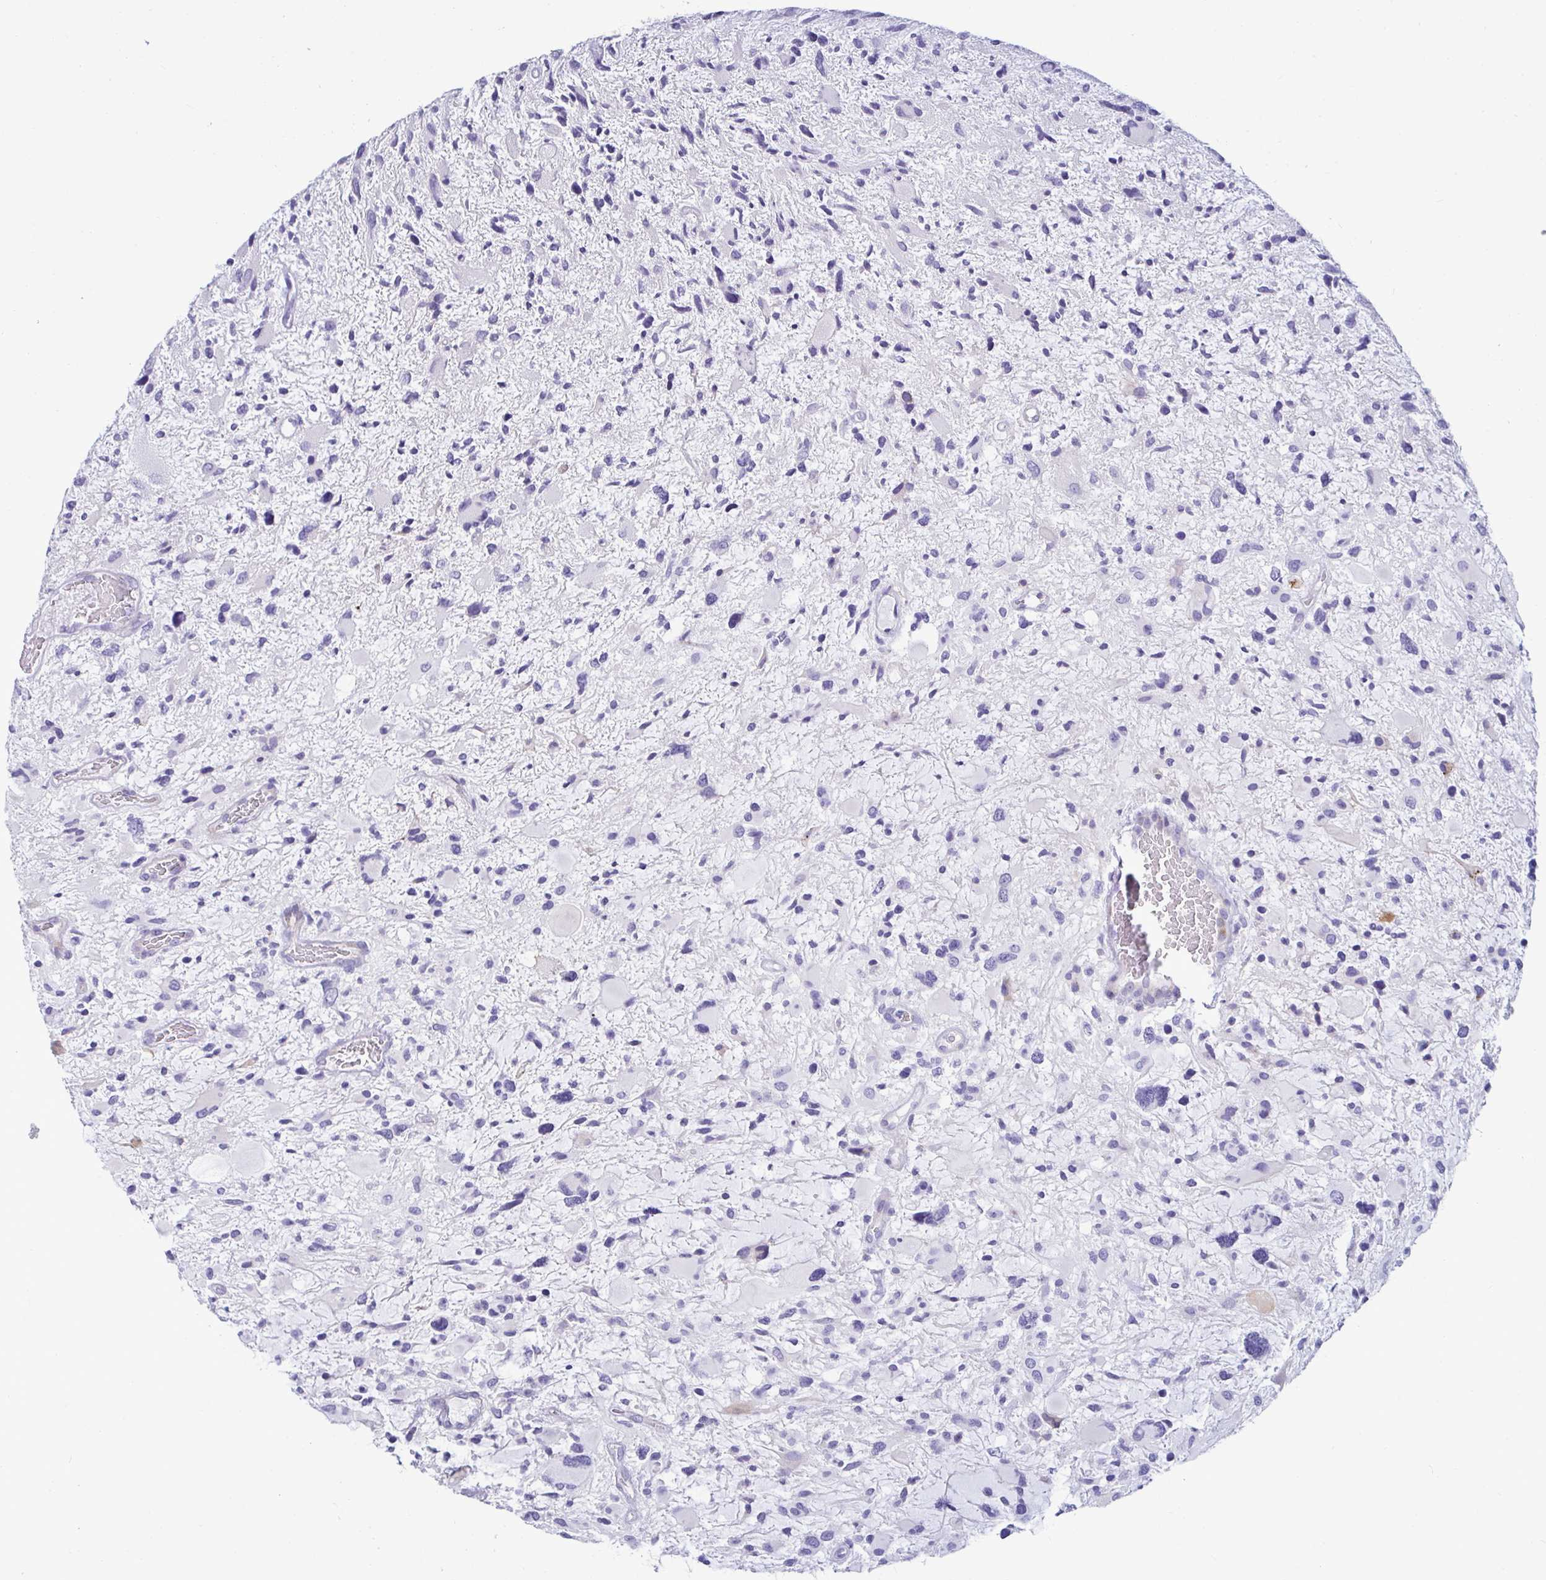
{"staining": {"intensity": "negative", "quantity": "none", "location": "none"}, "tissue": "glioma", "cell_type": "Tumor cells", "image_type": "cancer", "snomed": [{"axis": "morphology", "description": "Glioma, malignant, High grade"}, {"axis": "topography", "description": "Brain"}], "caption": "DAB (3,3'-diaminobenzidine) immunohistochemical staining of malignant glioma (high-grade) shows no significant expression in tumor cells.", "gene": "TFPI2", "patient": {"sex": "female", "age": 11}}